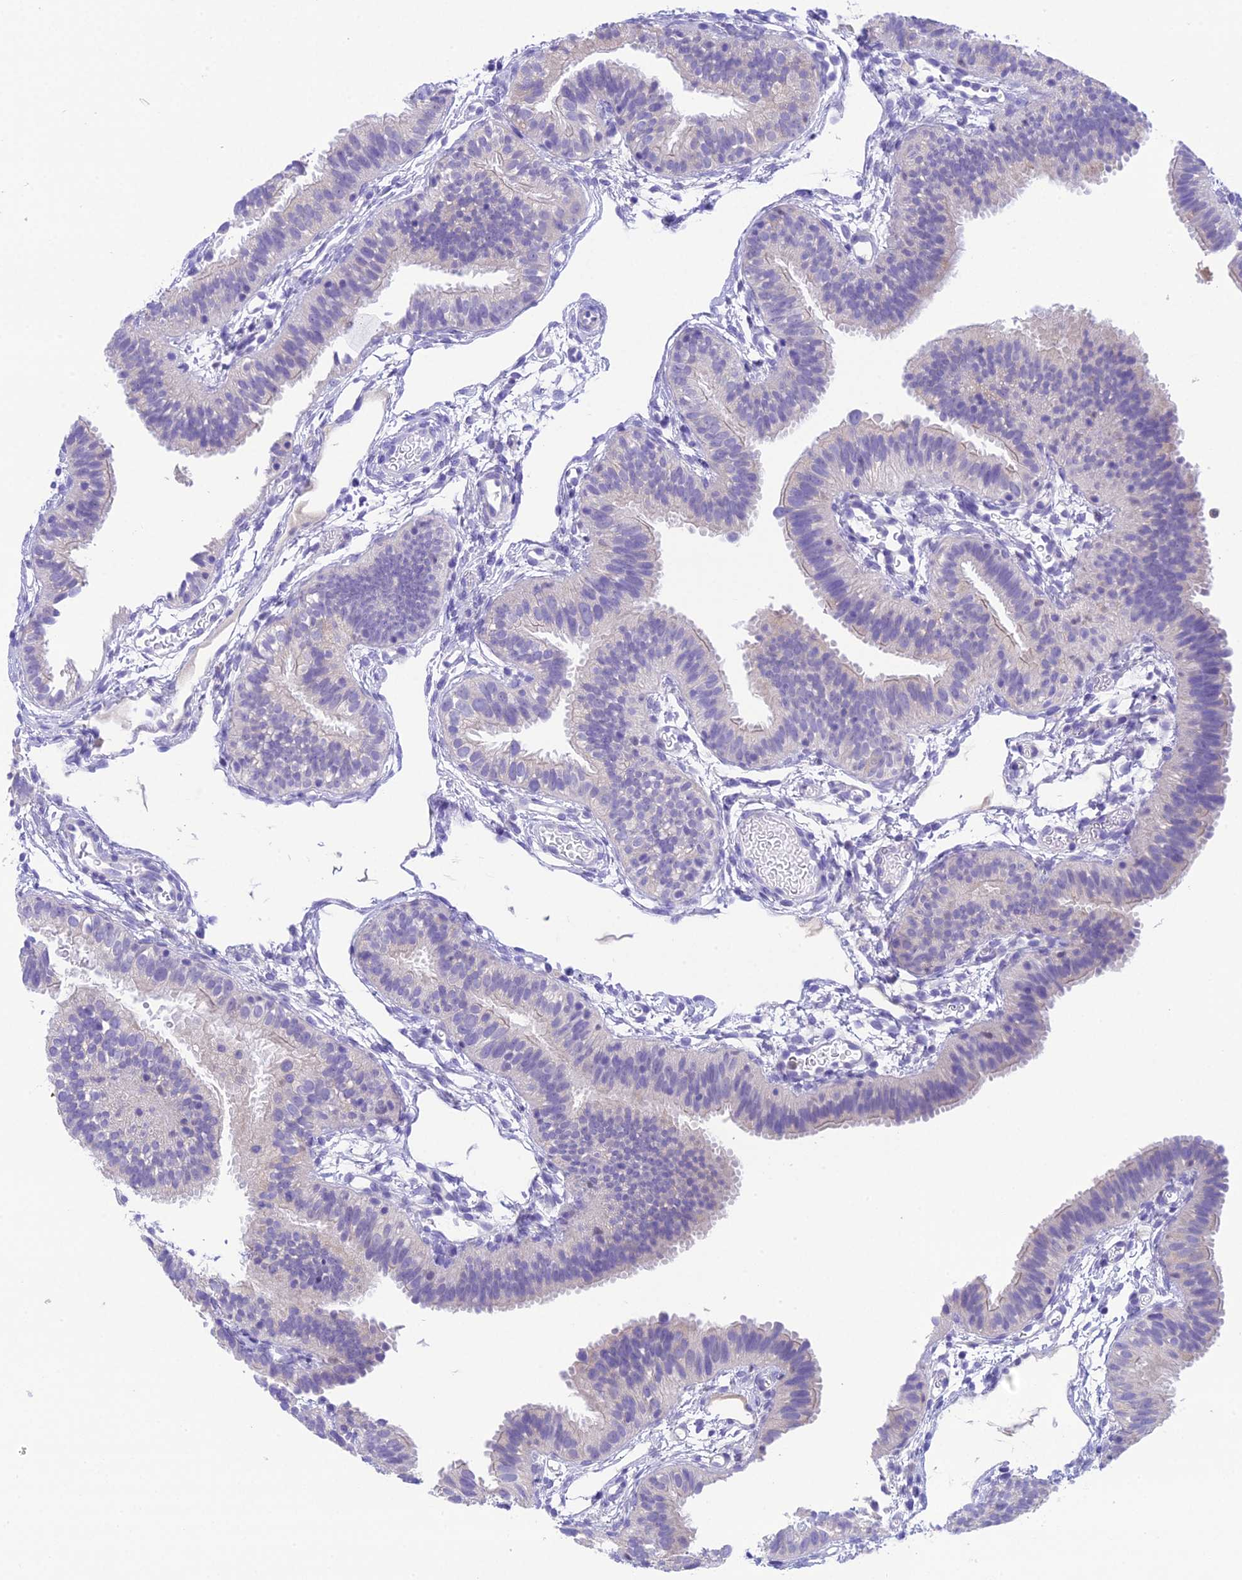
{"staining": {"intensity": "negative", "quantity": "none", "location": "none"}, "tissue": "fallopian tube", "cell_type": "Glandular cells", "image_type": "normal", "snomed": [{"axis": "morphology", "description": "Normal tissue, NOS"}, {"axis": "topography", "description": "Fallopian tube"}], "caption": "This is an immunohistochemistry image of normal fallopian tube. There is no staining in glandular cells.", "gene": "KIAA0408", "patient": {"sex": "female", "age": 35}}